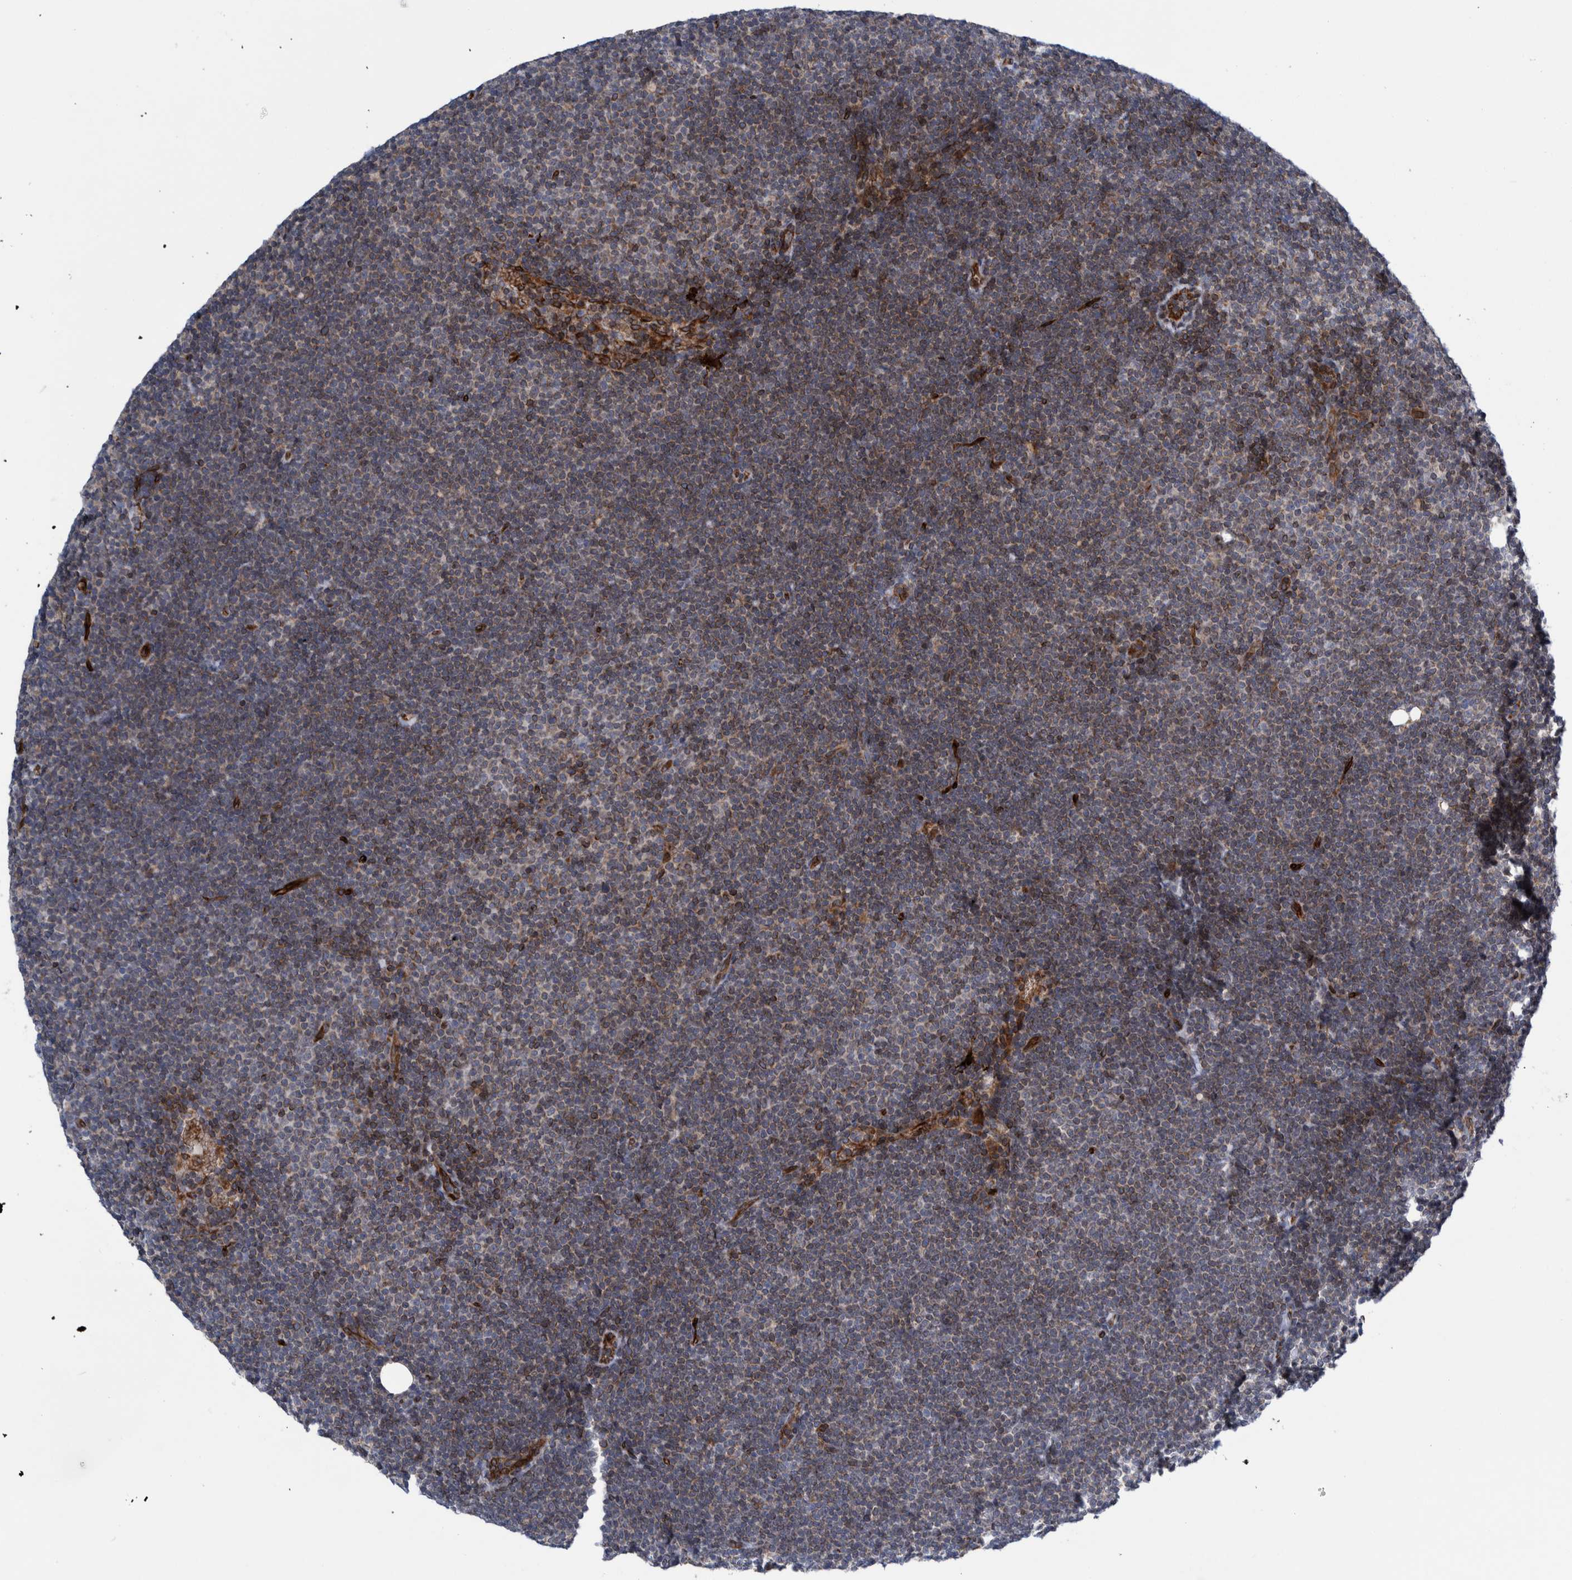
{"staining": {"intensity": "moderate", "quantity": "25%-75%", "location": "cytoplasmic/membranous"}, "tissue": "lymphoma", "cell_type": "Tumor cells", "image_type": "cancer", "snomed": [{"axis": "morphology", "description": "Malignant lymphoma, non-Hodgkin's type, Low grade"}, {"axis": "topography", "description": "Lymph node"}], "caption": "Protein staining of lymphoma tissue shows moderate cytoplasmic/membranous staining in approximately 25%-75% of tumor cells.", "gene": "THEM6", "patient": {"sex": "female", "age": 53}}